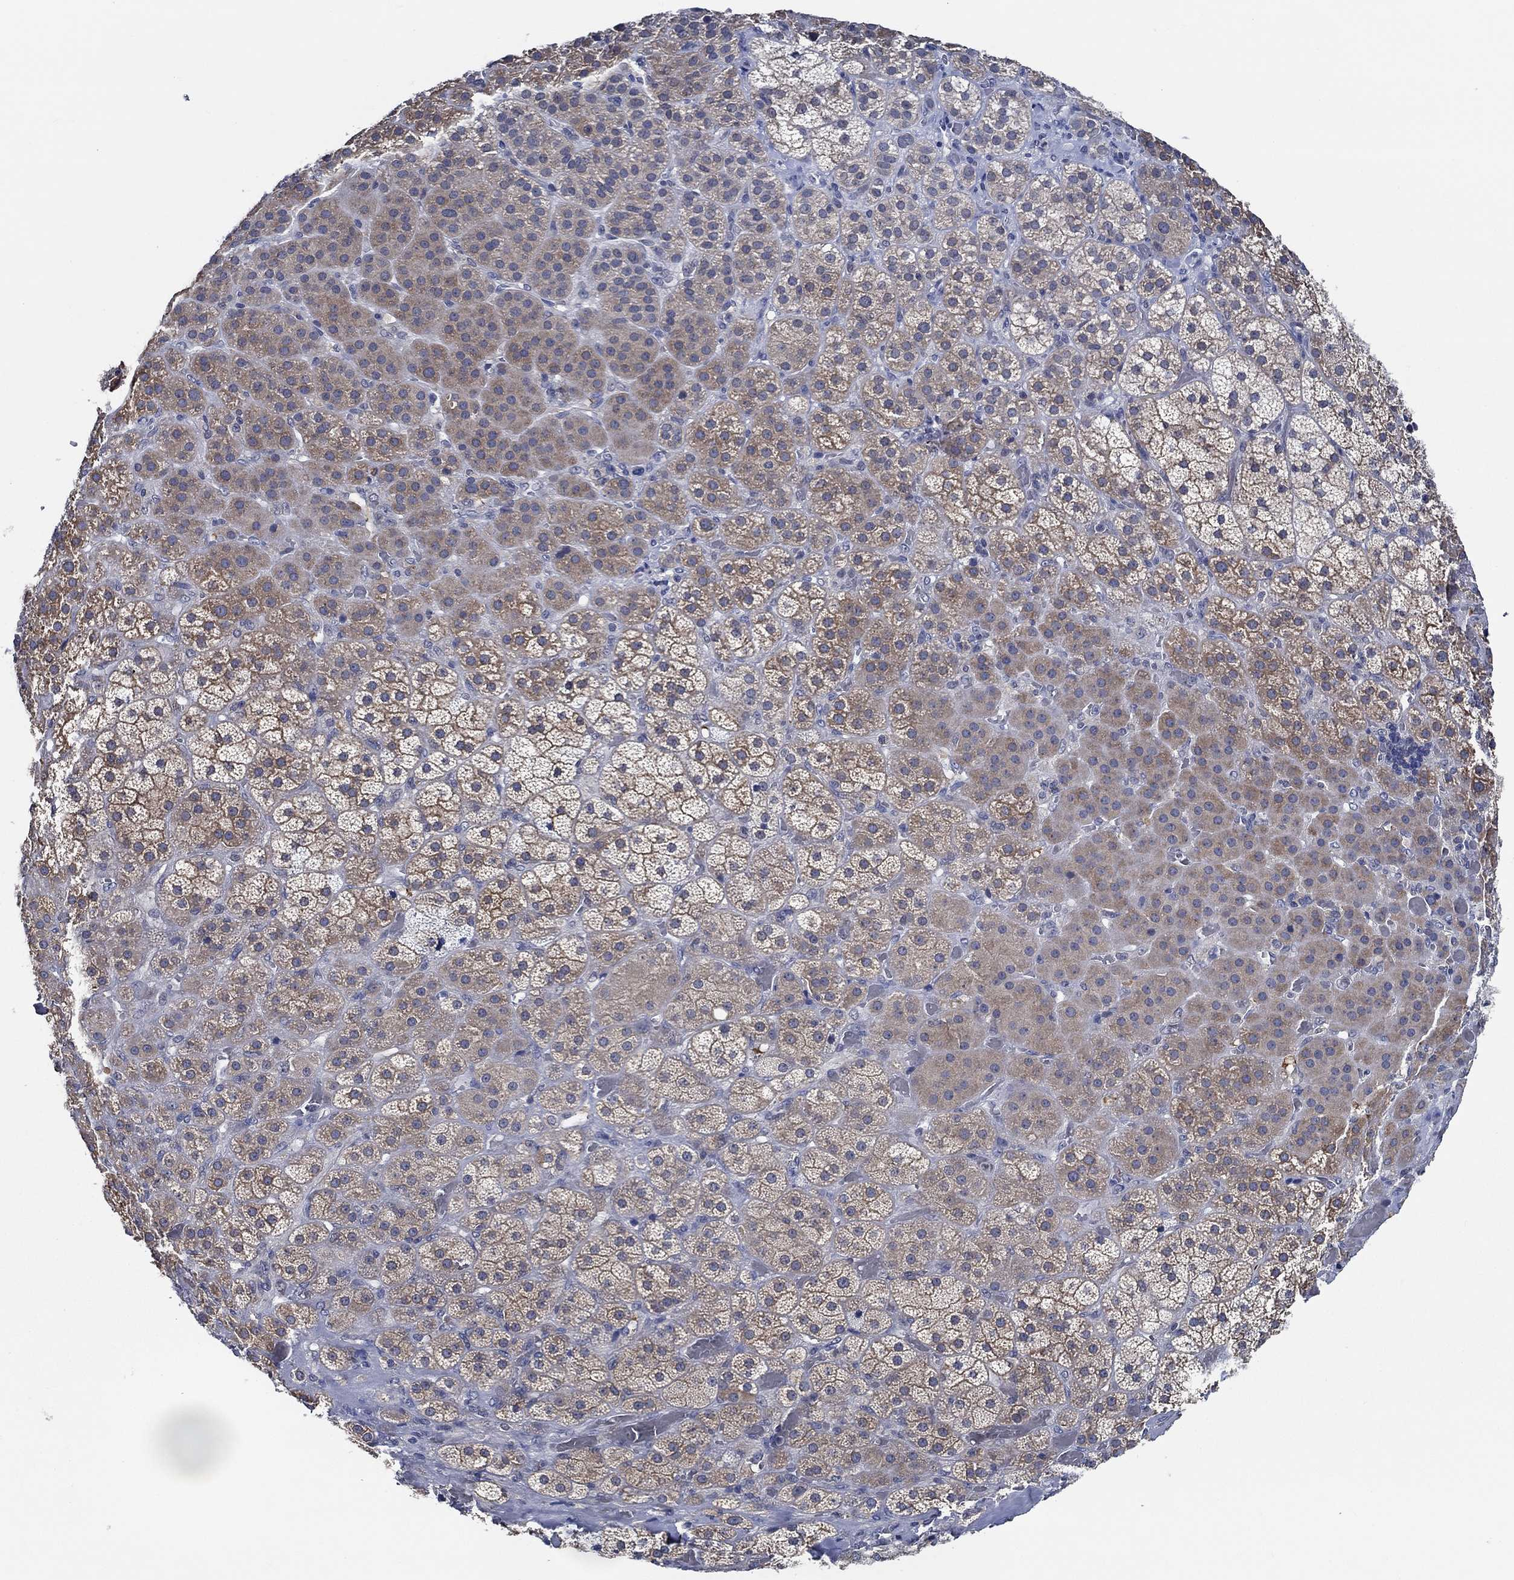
{"staining": {"intensity": "moderate", "quantity": "25%-75%", "location": "cytoplasmic/membranous"}, "tissue": "adrenal gland", "cell_type": "Glandular cells", "image_type": "normal", "snomed": [{"axis": "morphology", "description": "Normal tissue, NOS"}, {"axis": "topography", "description": "Adrenal gland"}], "caption": "Adrenal gland stained with immunohistochemistry (IHC) reveals moderate cytoplasmic/membranous expression in approximately 25%-75% of glandular cells.", "gene": "DACT1", "patient": {"sex": "male", "age": 57}}